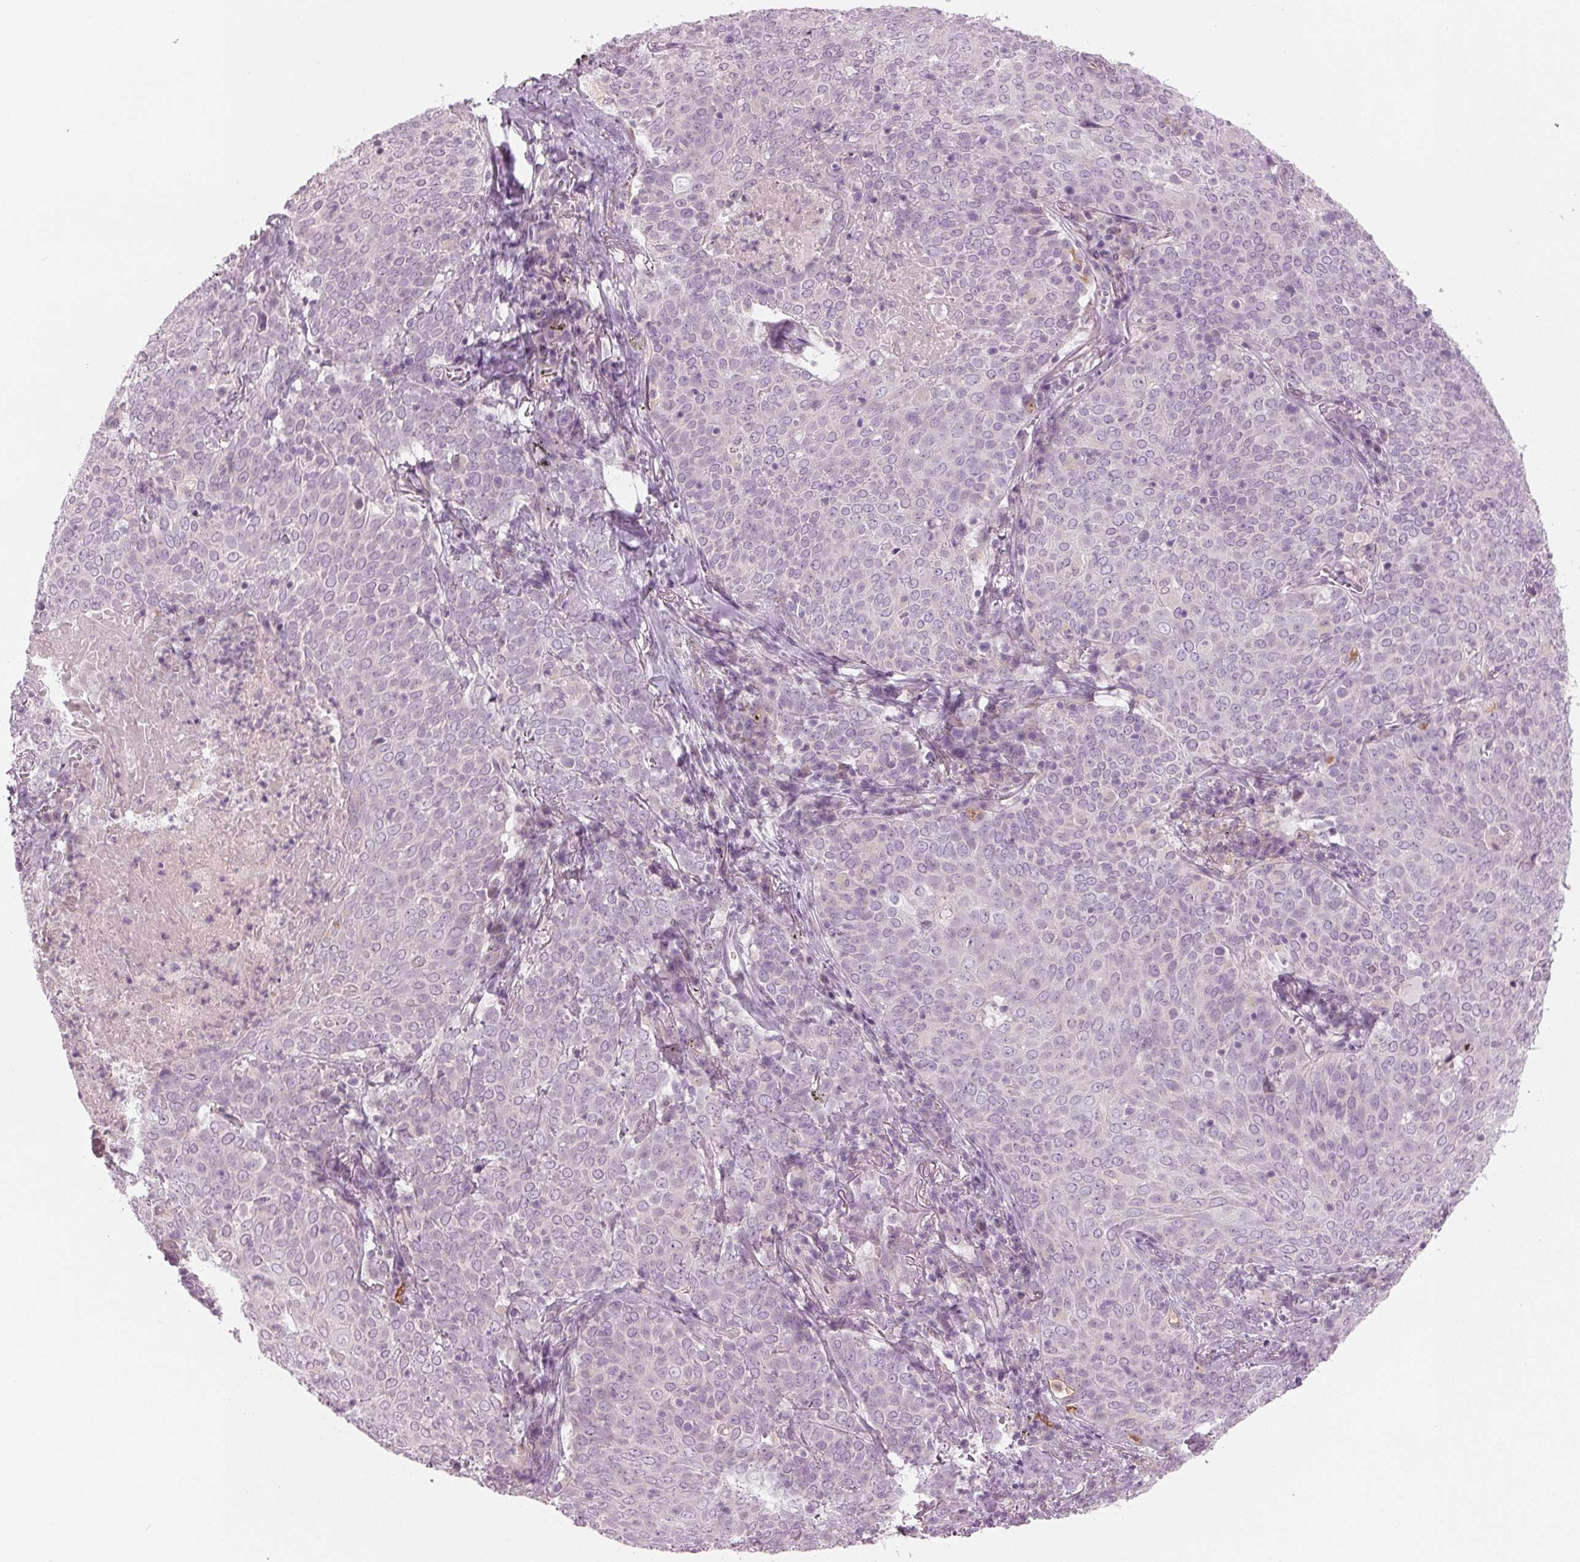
{"staining": {"intensity": "negative", "quantity": "none", "location": "none"}, "tissue": "lung cancer", "cell_type": "Tumor cells", "image_type": "cancer", "snomed": [{"axis": "morphology", "description": "Squamous cell carcinoma, NOS"}, {"axis": "topography", "description": "Lung"}], "caption": "Immunohistochemical staining of lung cancer (squamous cell carcinoma) exhibits no significant staining in tumor cells.", "gene": "PRAP1", "patient": {"sex": "male", "age": 82}}